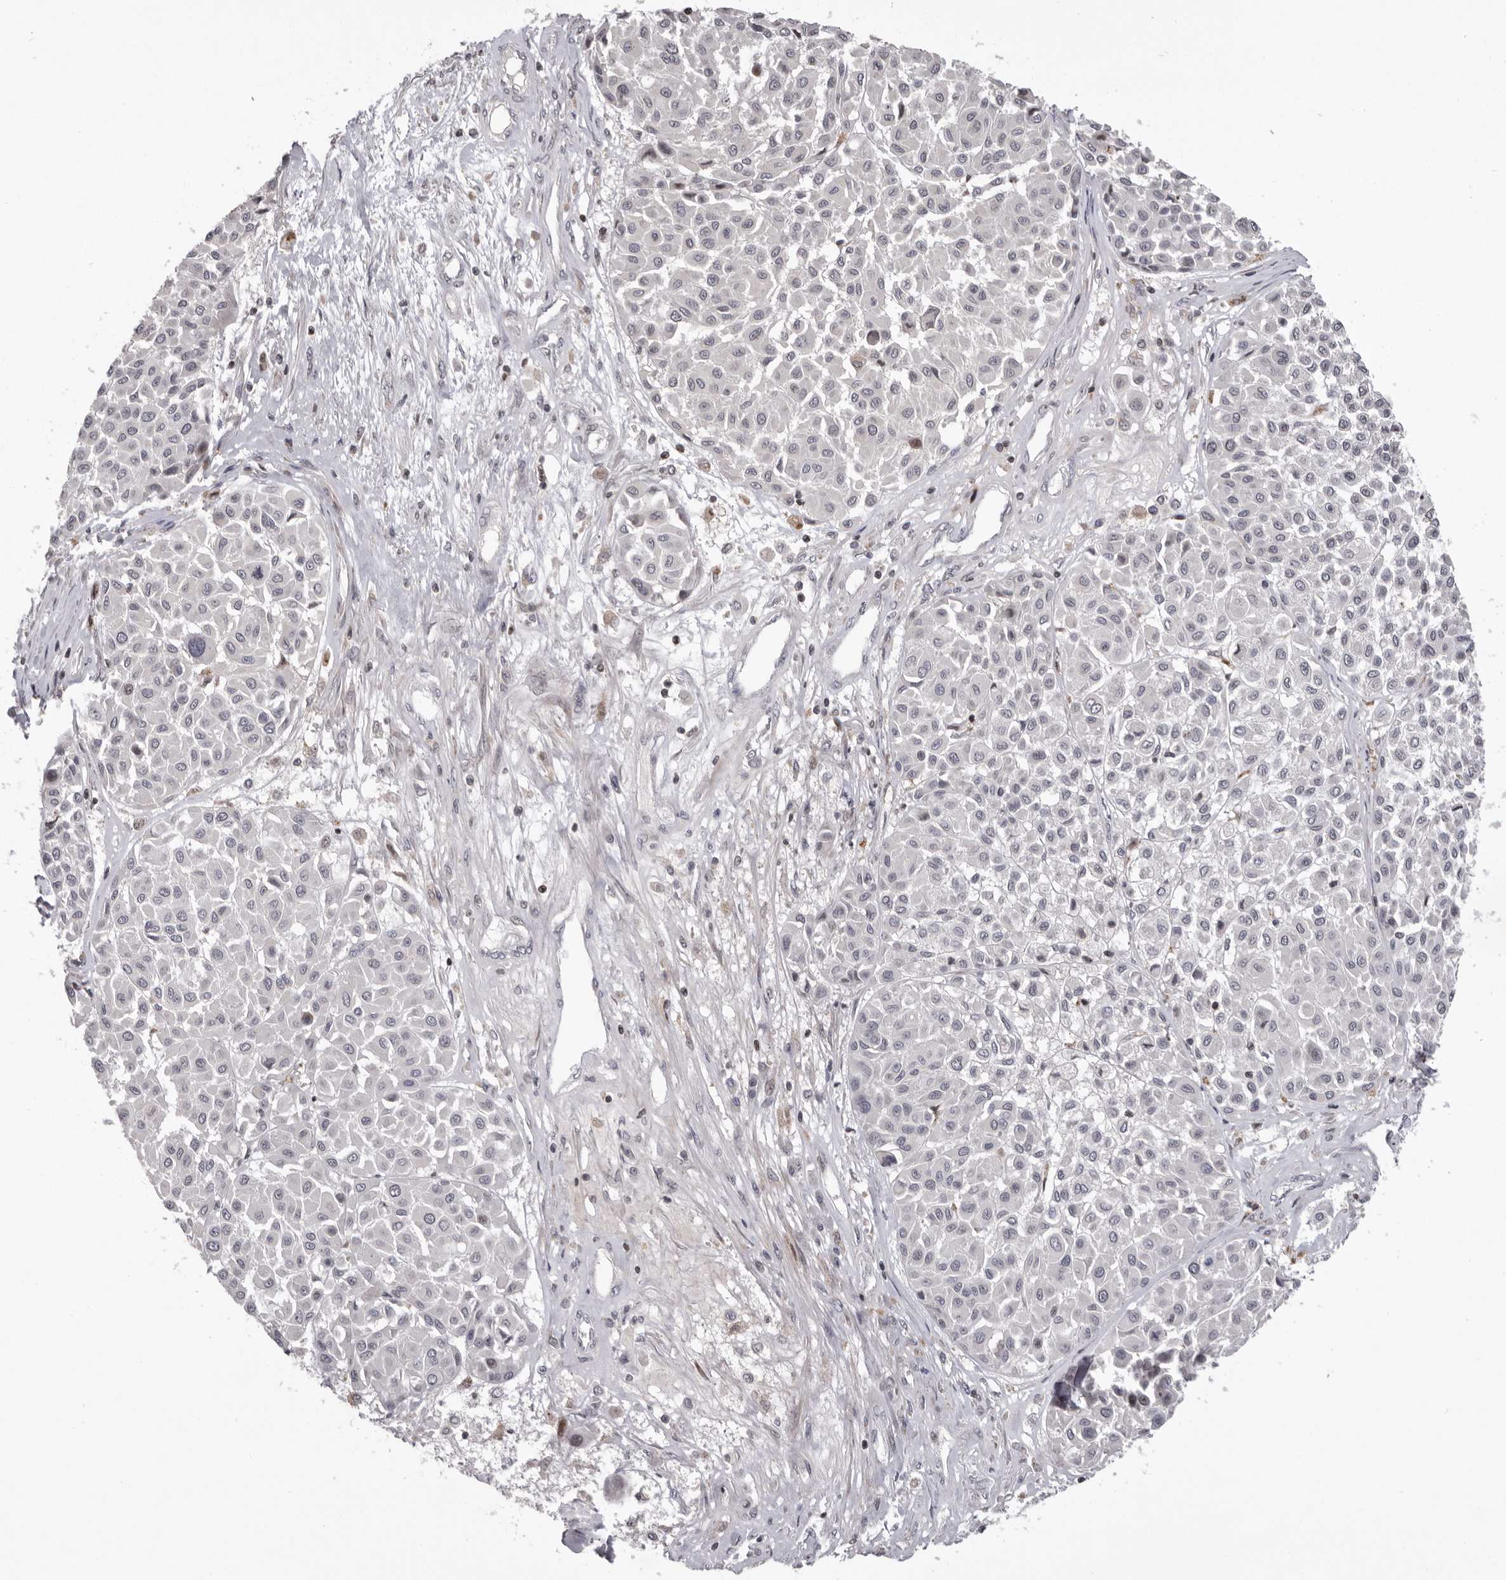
{"staining": {"intensity": "negative", "quantity": "none", "location": "none"}, "tissue": "melanoma", "cell_type": "Tumor cells", "image_type": "cancer", "snomed": [{"axis": "morphology", "description": "Malignant melanoma, Metastatic site"}, {"axis": "topography", "description": "Soft tissue"}], "caption": "DAB immunohistochemical staining of human melanoma demonstrates no significant positivity in tumor cells.", "gene": "AZIN1", "patient": {"sex": "male", "age": 41}}